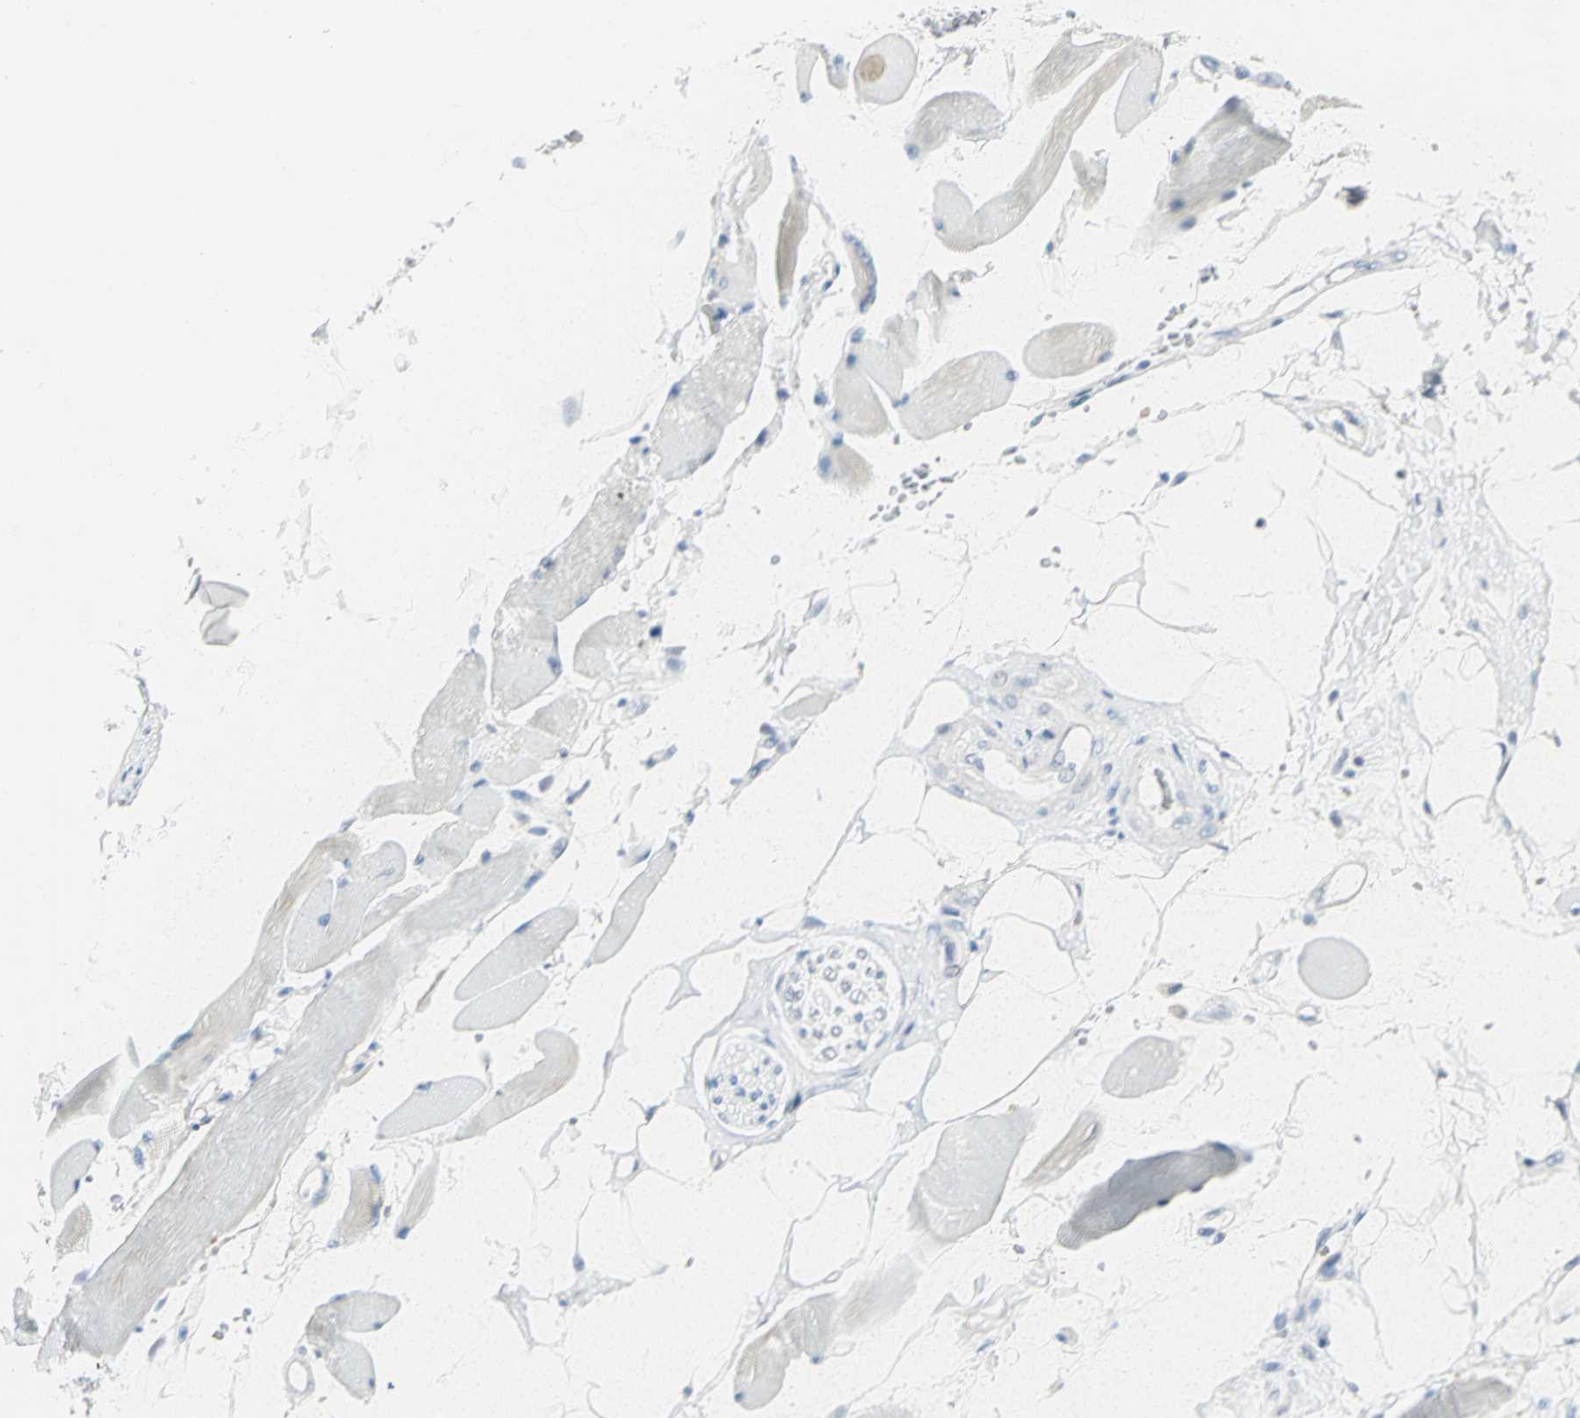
{"staining": {"intensity": "weak", "quantity": ">75%", "location": "cytoplasmic/membranous"}, "tissue": "skeletal muscle", "cell_type": "Myocytes", "image_type": "normal", "snomed": [{"axis": "morphology", "description": "Normal tissue, NOS"}, {"axis": "topography", "description": "Skeletal muscle"}, {"axis": "topography", "description": "Peripheral nerve tissue"}], "caption": "Protein analysis of unremarkable skeletal muscle reveals weak cytoplasmic/membranous expression in about >75% of myocytes. (DAB = brown stain, brightfield microscopy at high magnification).", "gene": "BCL6", "patient": {"sex": "female", "age": 84}}